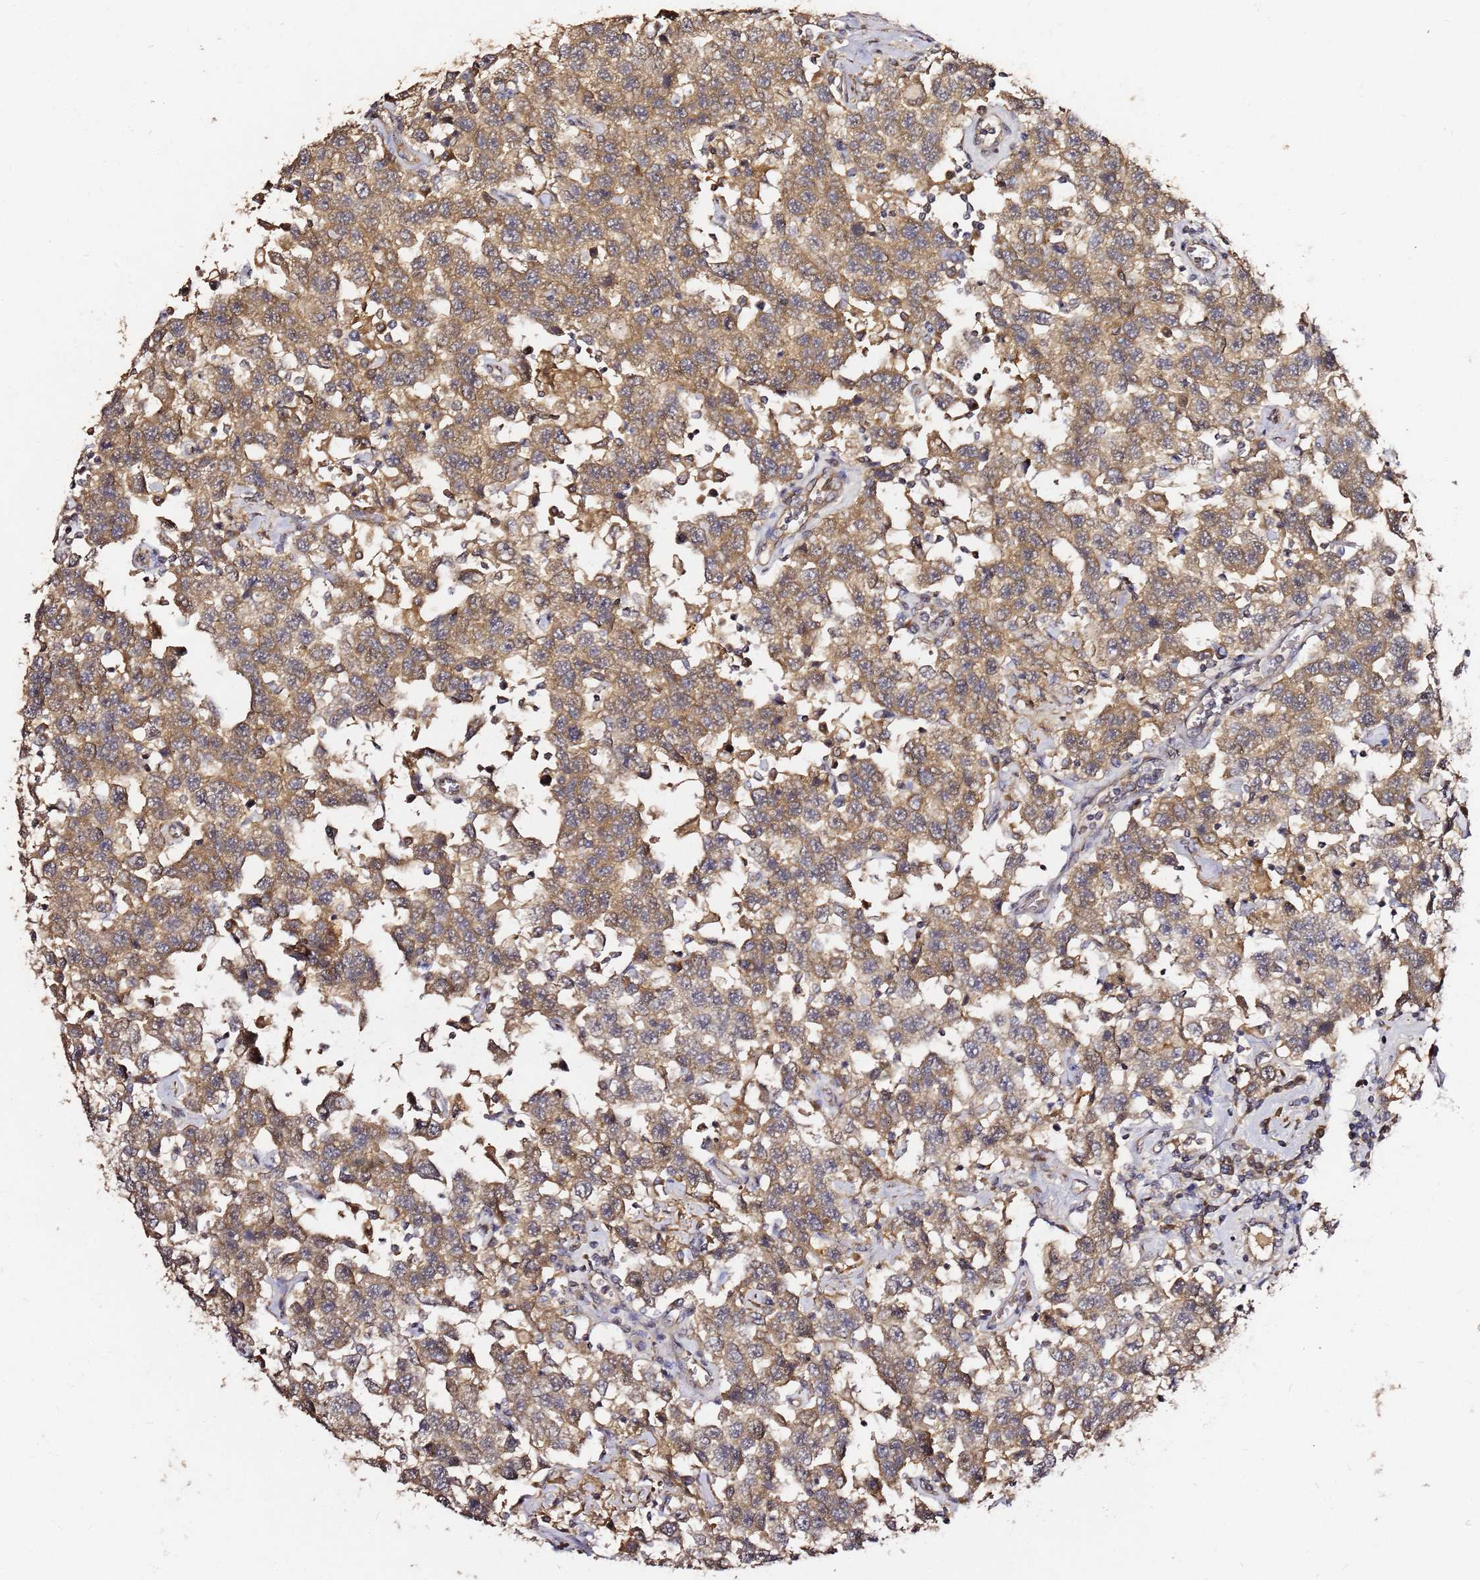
{"staining": {"intensity": "moderate", "quantity": ">75%", "location": "cytoplasmic/membranous"}, "tissue": "testis cancer", "cell_type": "Tumor cells", "image_type": "cancer", "snomed": [{"axis": "morphology", "description": "Seminoma, NOS"}, {"axis": "topography", "description": "Testis"}], "caption": "A brown stain highlights moderate cytoplasmic/membranous positivity of a protein in human testis seminoma tumor cells.", "gene": "C6orf136", "patient": {"sex": "male", "age": 41}}